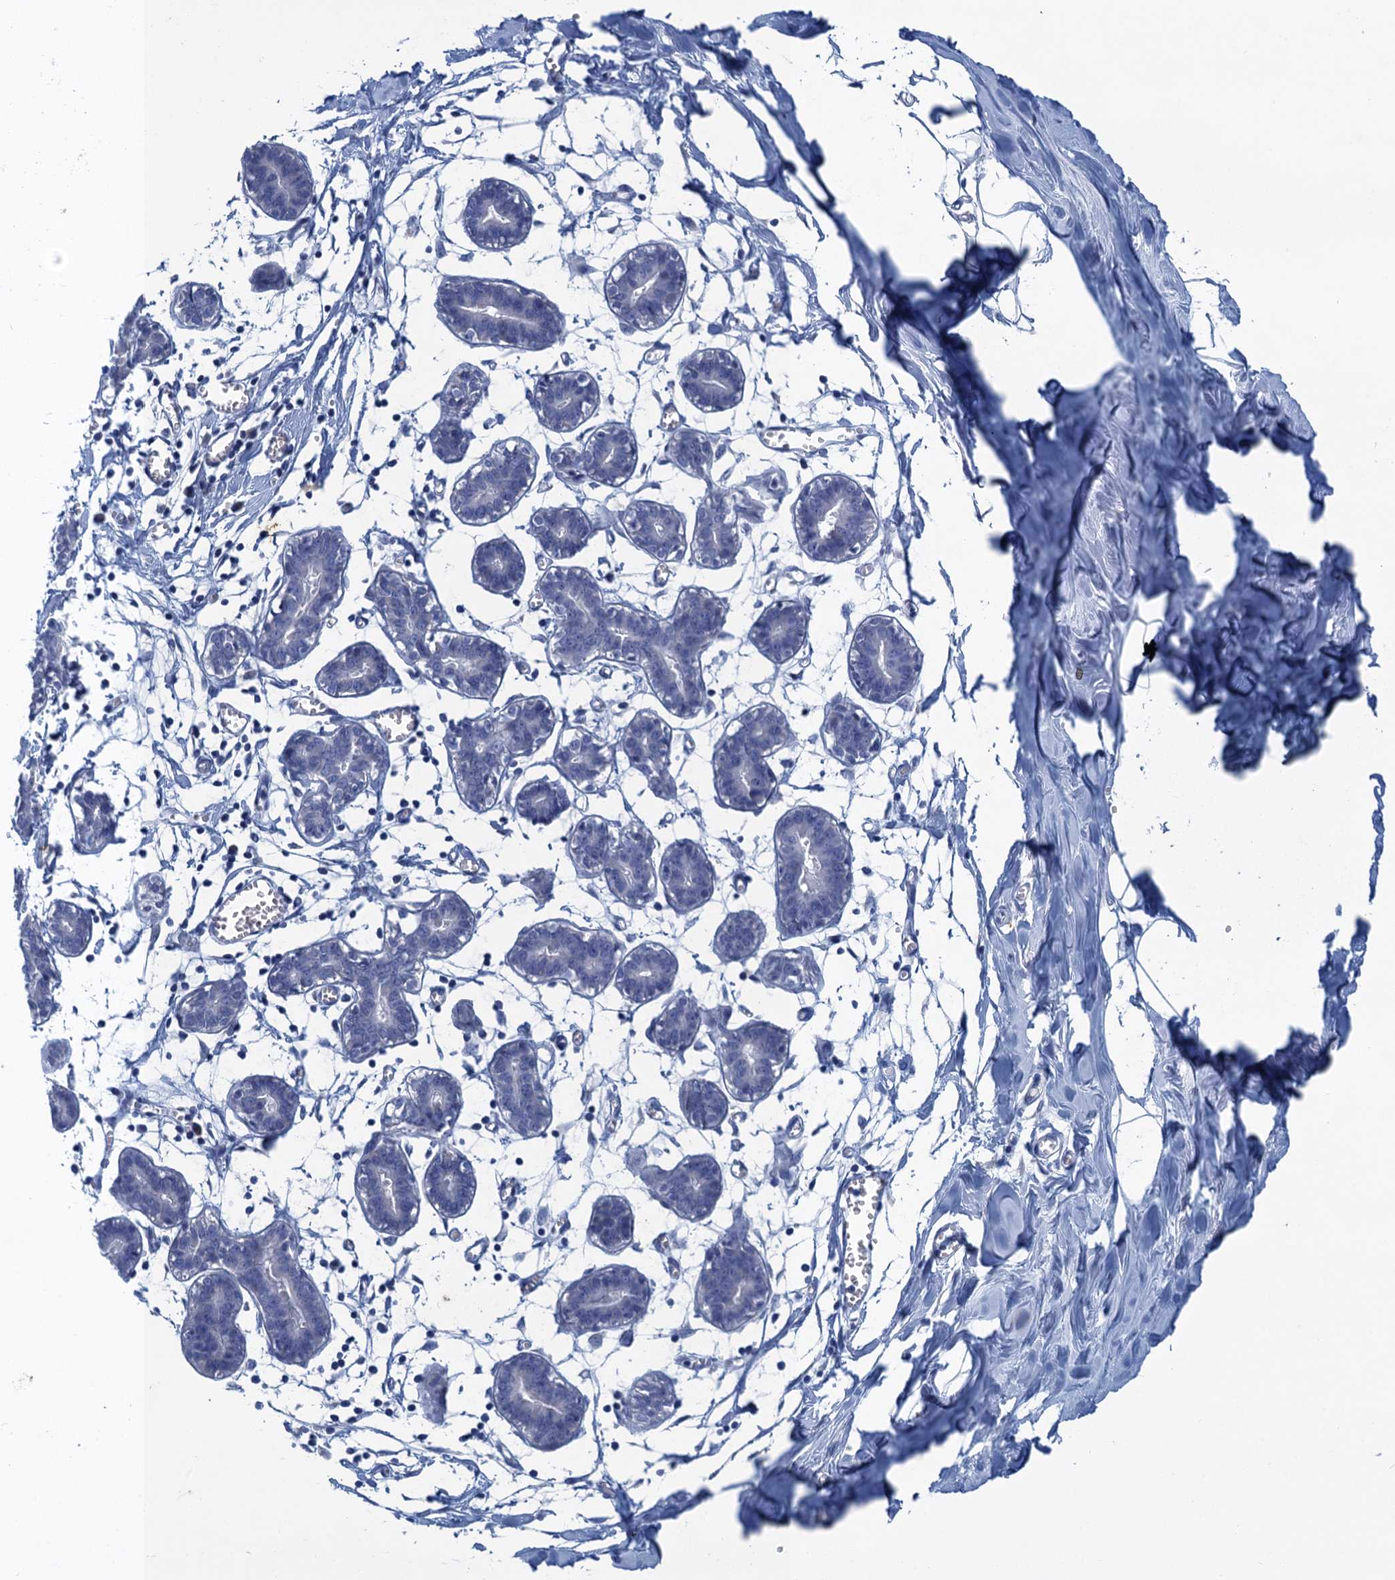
{"staining": {"intensity": "negative", "quantity": "none", "location": "none"}, "tissue": "breast", "cell_type": "Glandular cells", "image_type": "normal", "snomed": [{"axis": "morphology", "description": "Normal tissue, NOS"}, {"axis": "topography", "description": "Breast"}], "caption": "Glandular cells are negative for brown protein staining in normal breast.", "gene": "SCEL", "patient": {"sex": "female", "age": 27}}